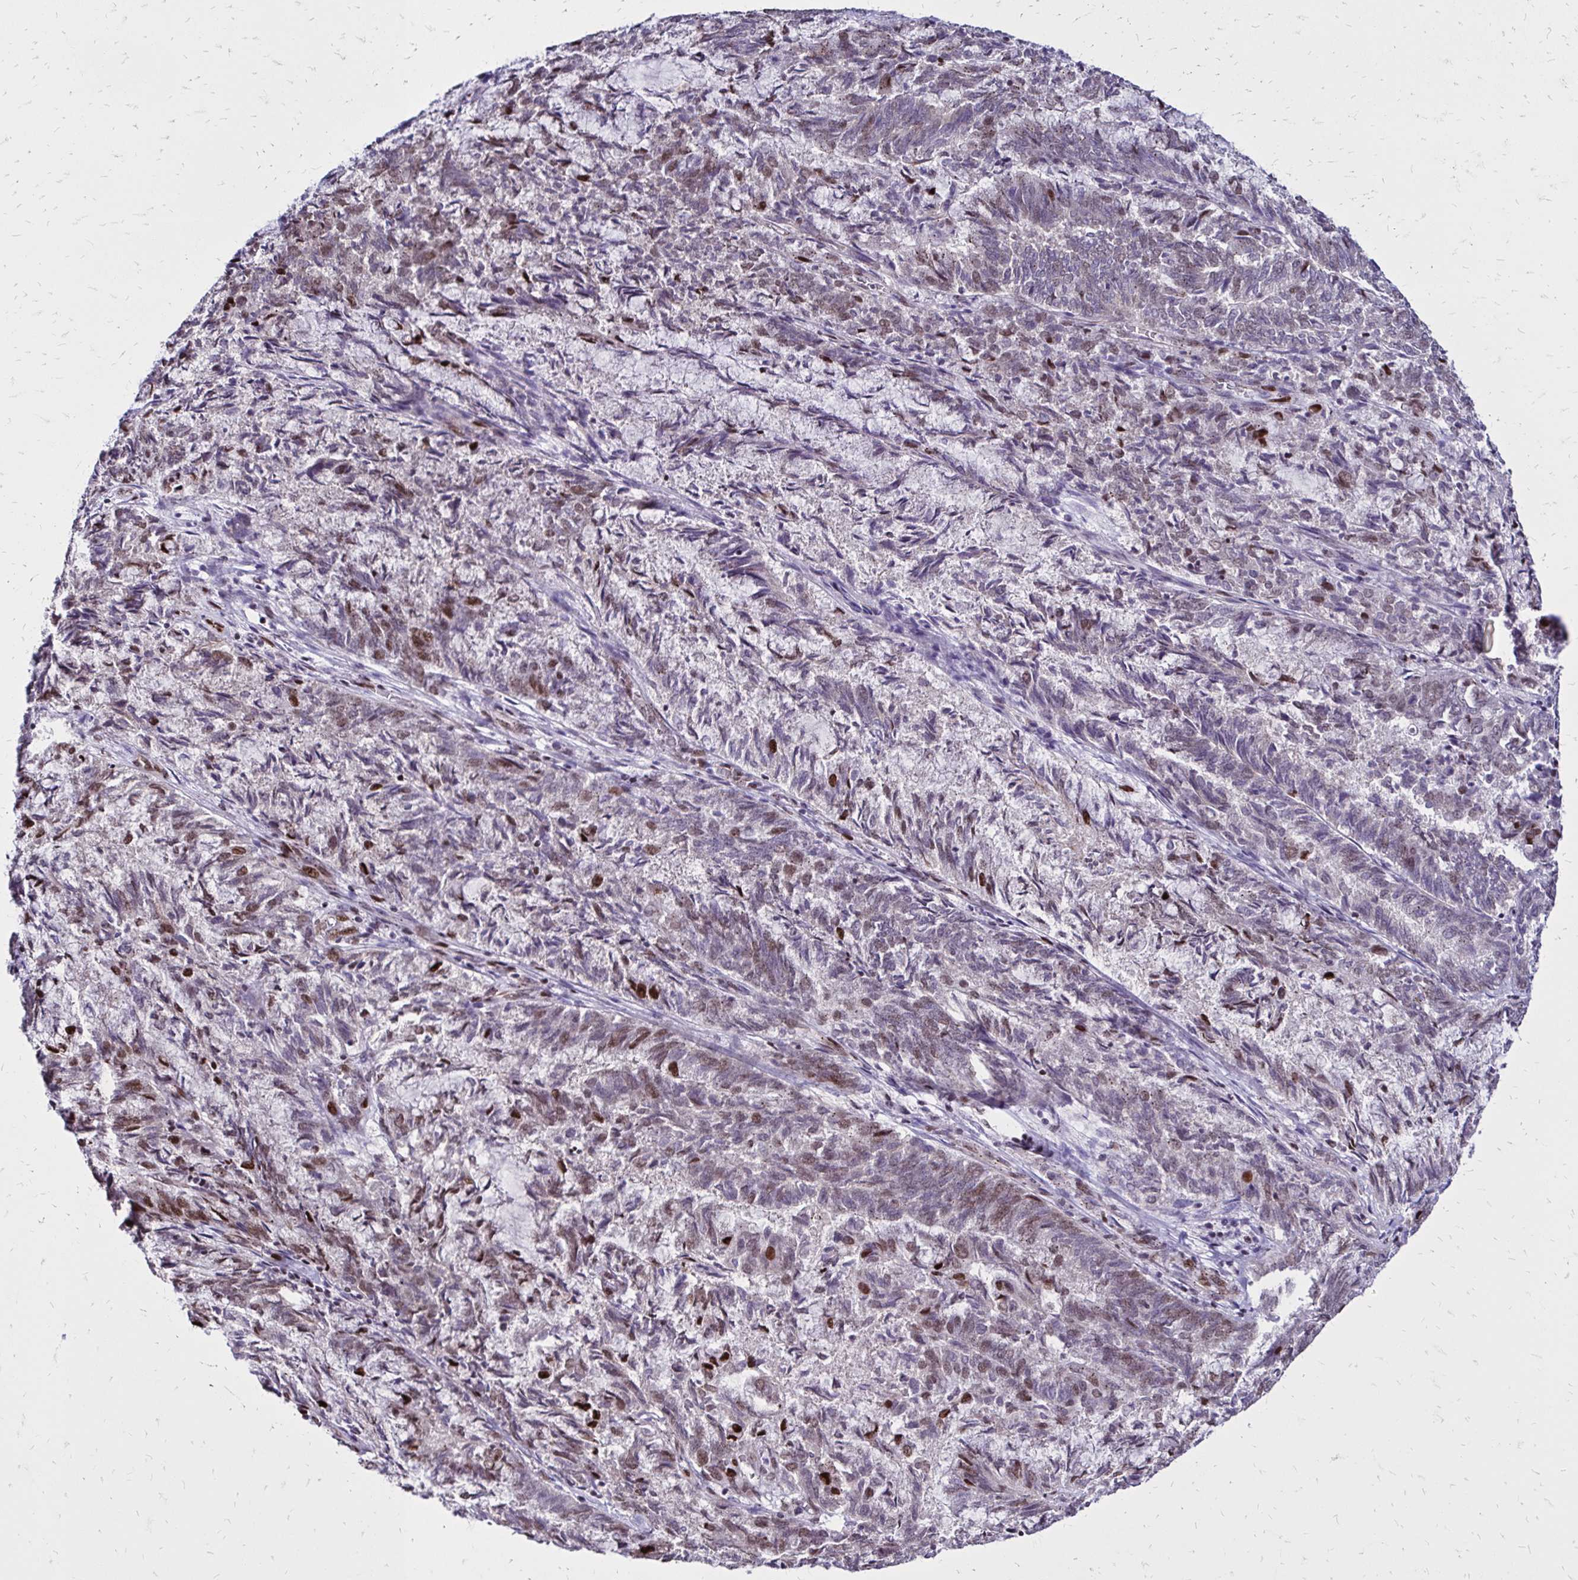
{"staining": {"intensity": "weak", "quantity": "<25%", "location": "cytoplasmic/membranous,nuclear"}, "tissue": "endometrial cancer", "cell_type": "Tumor cells", "image_type": "cancer", "snomed": [{"axis": "morphology", "description": "Adenocarcinoma, NOS"}, {"axis": "topography", "description": "Endometrium"}], "caption": "Human endometrial cancer stained for a protein using immunohistochemistry exhibits no staining in tumor cells.", "gene": "TOB1", "patient": {"sex": "female", "age": 80}}